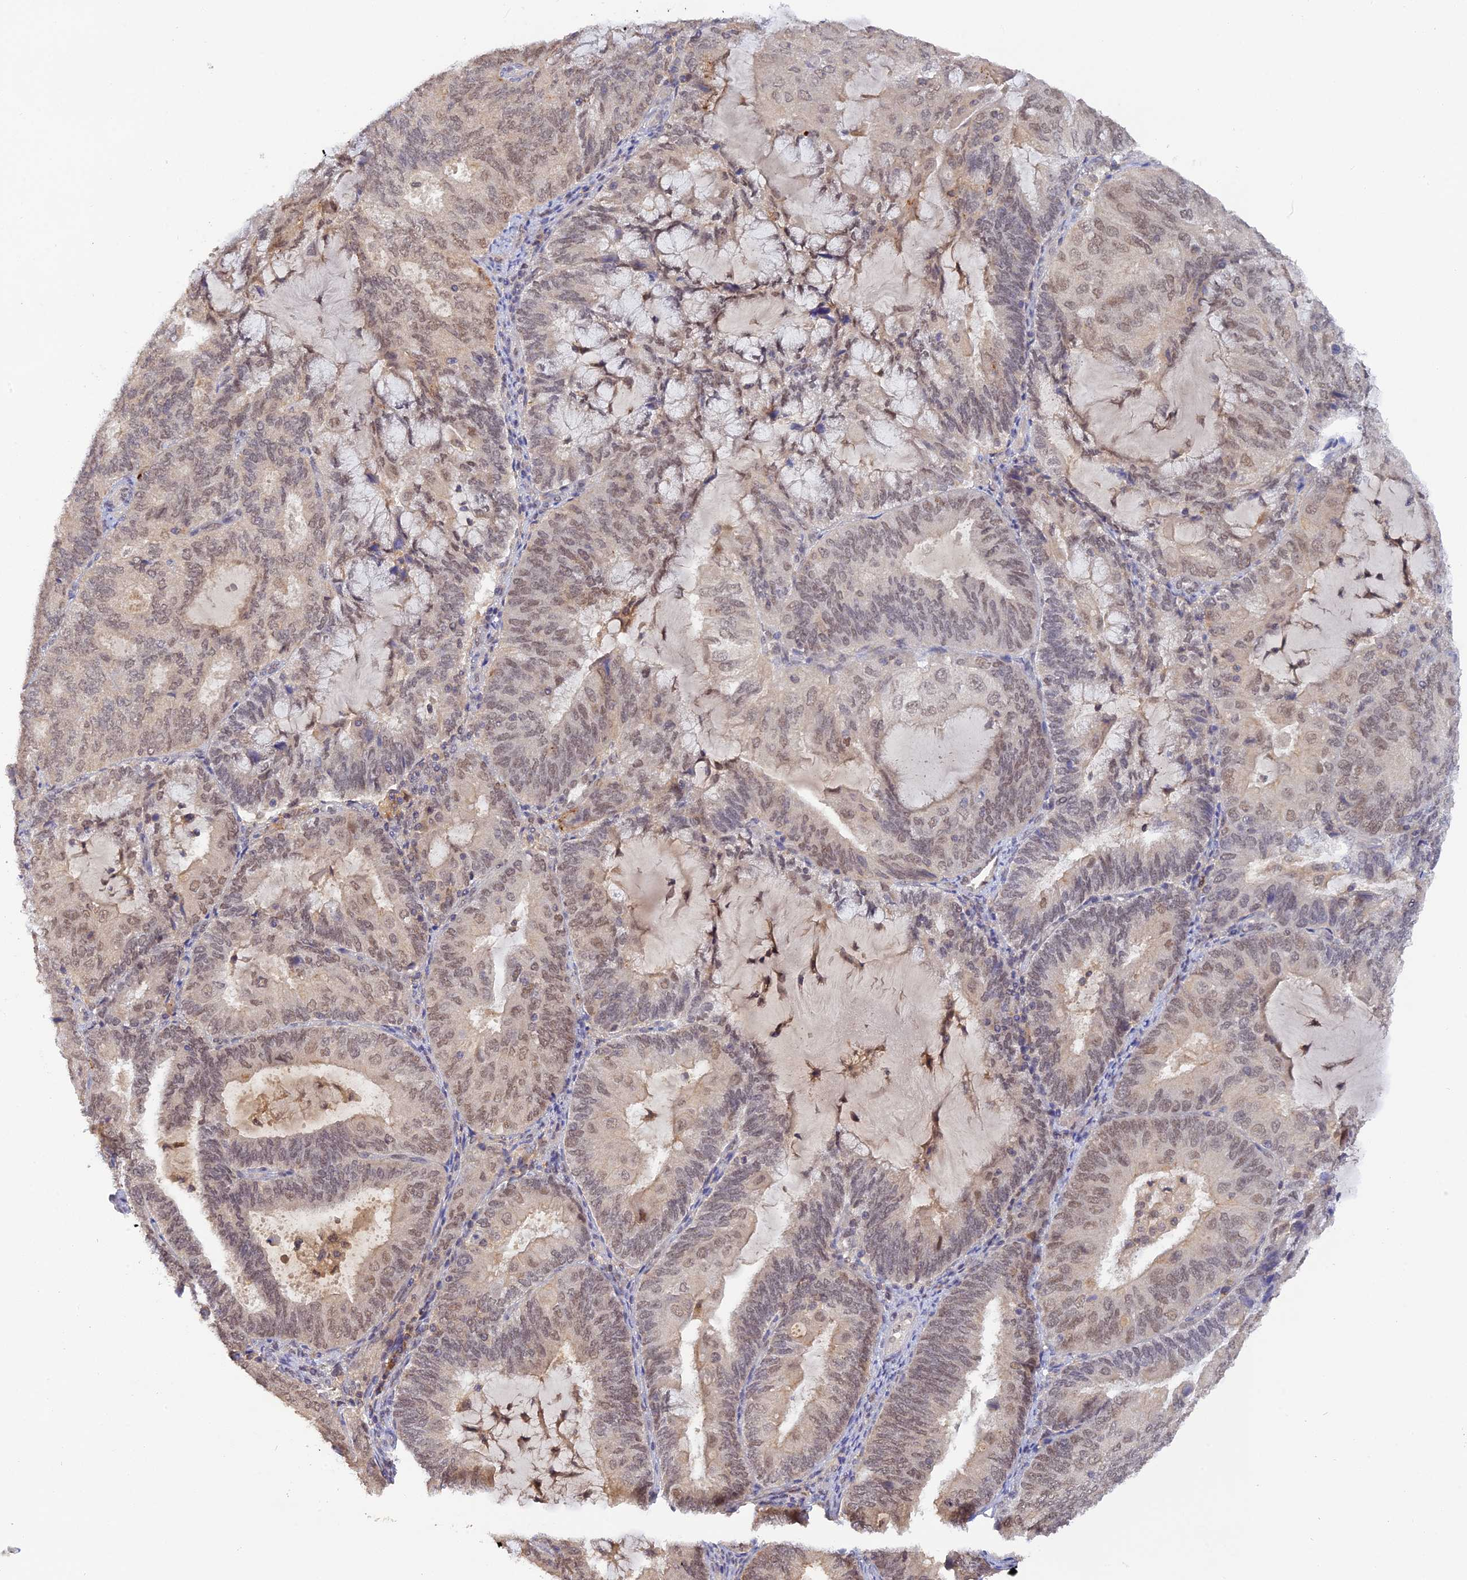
{"staining": {"intensity": "weak", "quantity": "25%-75%", "location": "nuclear"}, "tissue": "endometrial cancer", "cell_type": "Tumor cells", "image_type": "cancer", "snomed": [{"axis": "morphology", "description": "Adenocarcinoma, NOS"}, {"axis": "topography", "description": "Endometrium"}], "caption": "Immunohistochemical staining of human endometrial cancer (adenocarcinoma) demonstrates weak nuclear protein expression in approximately 25%-75% of tumor cells.", "gene": "ZNF436", "patient": {"sex": "female", "age": 81}}